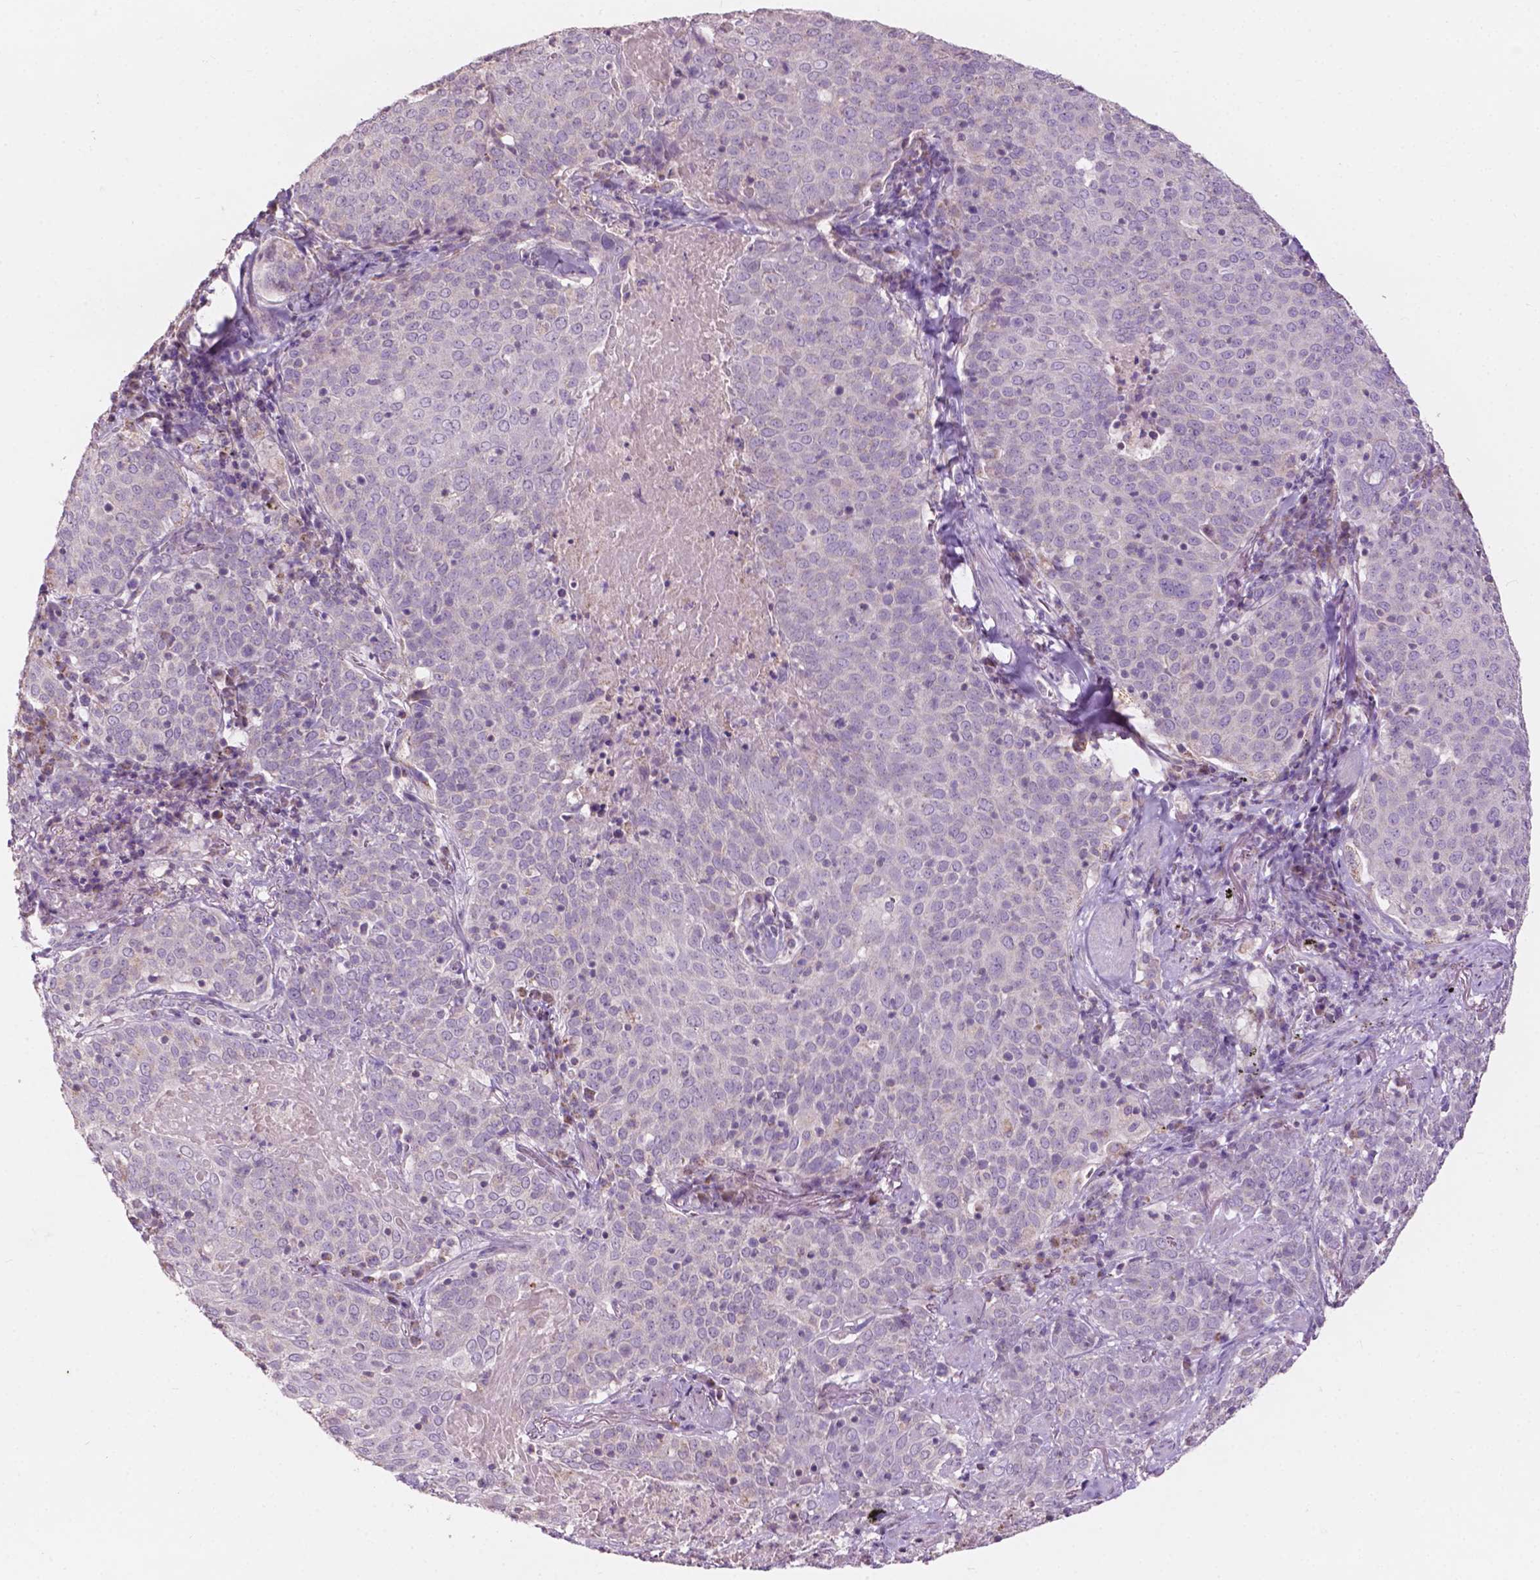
{"staining": {"intensity": "negative", "quantity": "none", "location": "none"}, "tissue": "lung cancer", "cell_type": "Tumor cells", "image_type": "cancer", "snomed": [{"axis": "morphology", "description": "Squamous cell carcinoma, NOS"}, {"axis": "topography", "description": "Lung"}], "caption": "This is a histopathology image of IHC staining of lung cancer, which shows no positivity in tumor cells. Nuclei are stained in blue.", "gene": "NDUFS1", "patient": {"sex": "male", "age": 82}}